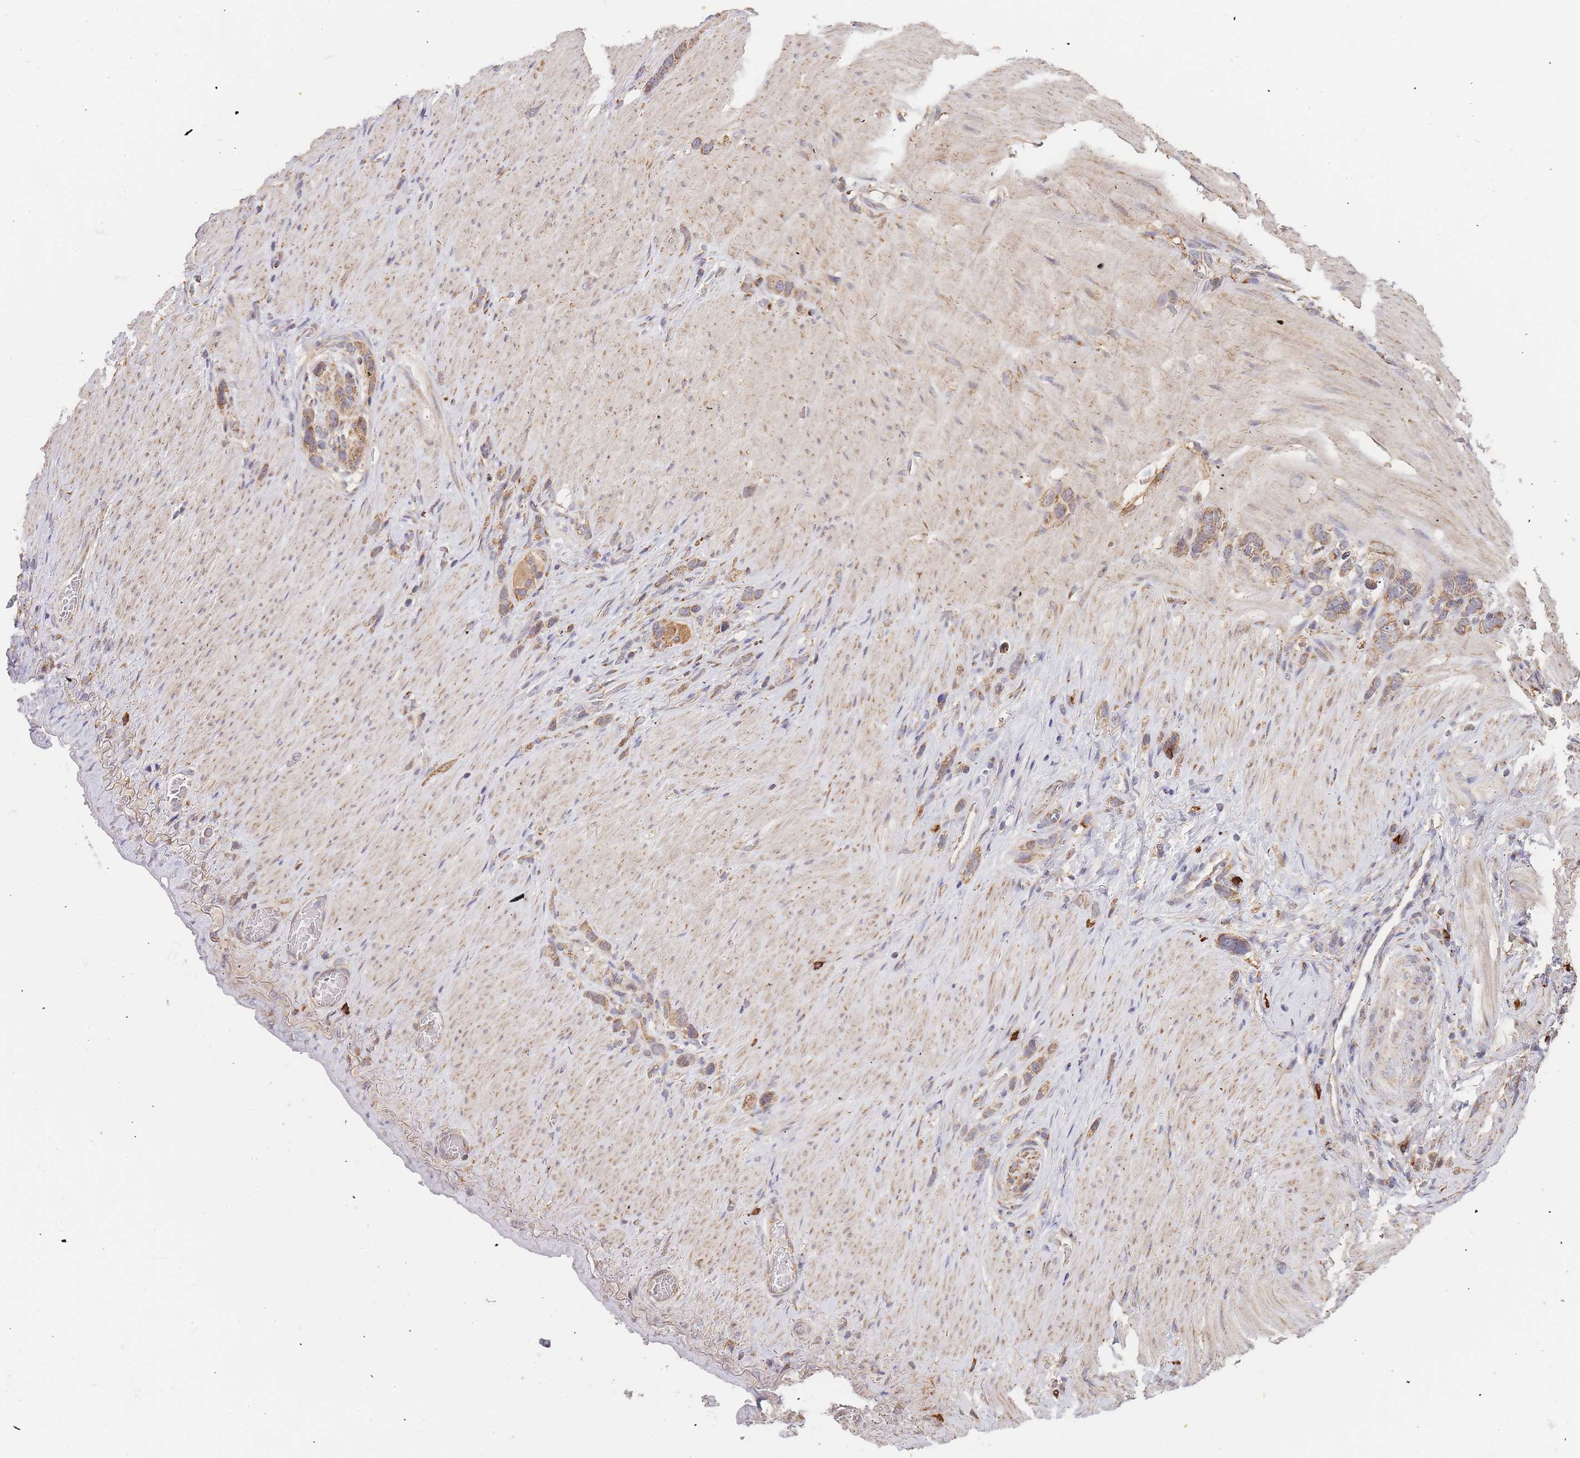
{"staining": {"intensity": "moderate", "quantity": ">75%", "location": "cytoplasmic/membranous"}, "tissue": "stomach cancer", "cell_type": "Tumor cells", "image_type": "cancer", "snomed": [{"axis": "morphology", "description": "Adenocarcinoma, NOS"}, {"axis": "topography", "description": "Stomach"}], "caption": "A micrograph of stomach cancer (adenocarcinoma) stained for a protein shows moderate cytoplasmic/membranous brown staining in tumor cells.", "gene": "ADCY9", "patient": {"sex": "female", "age": 65}}